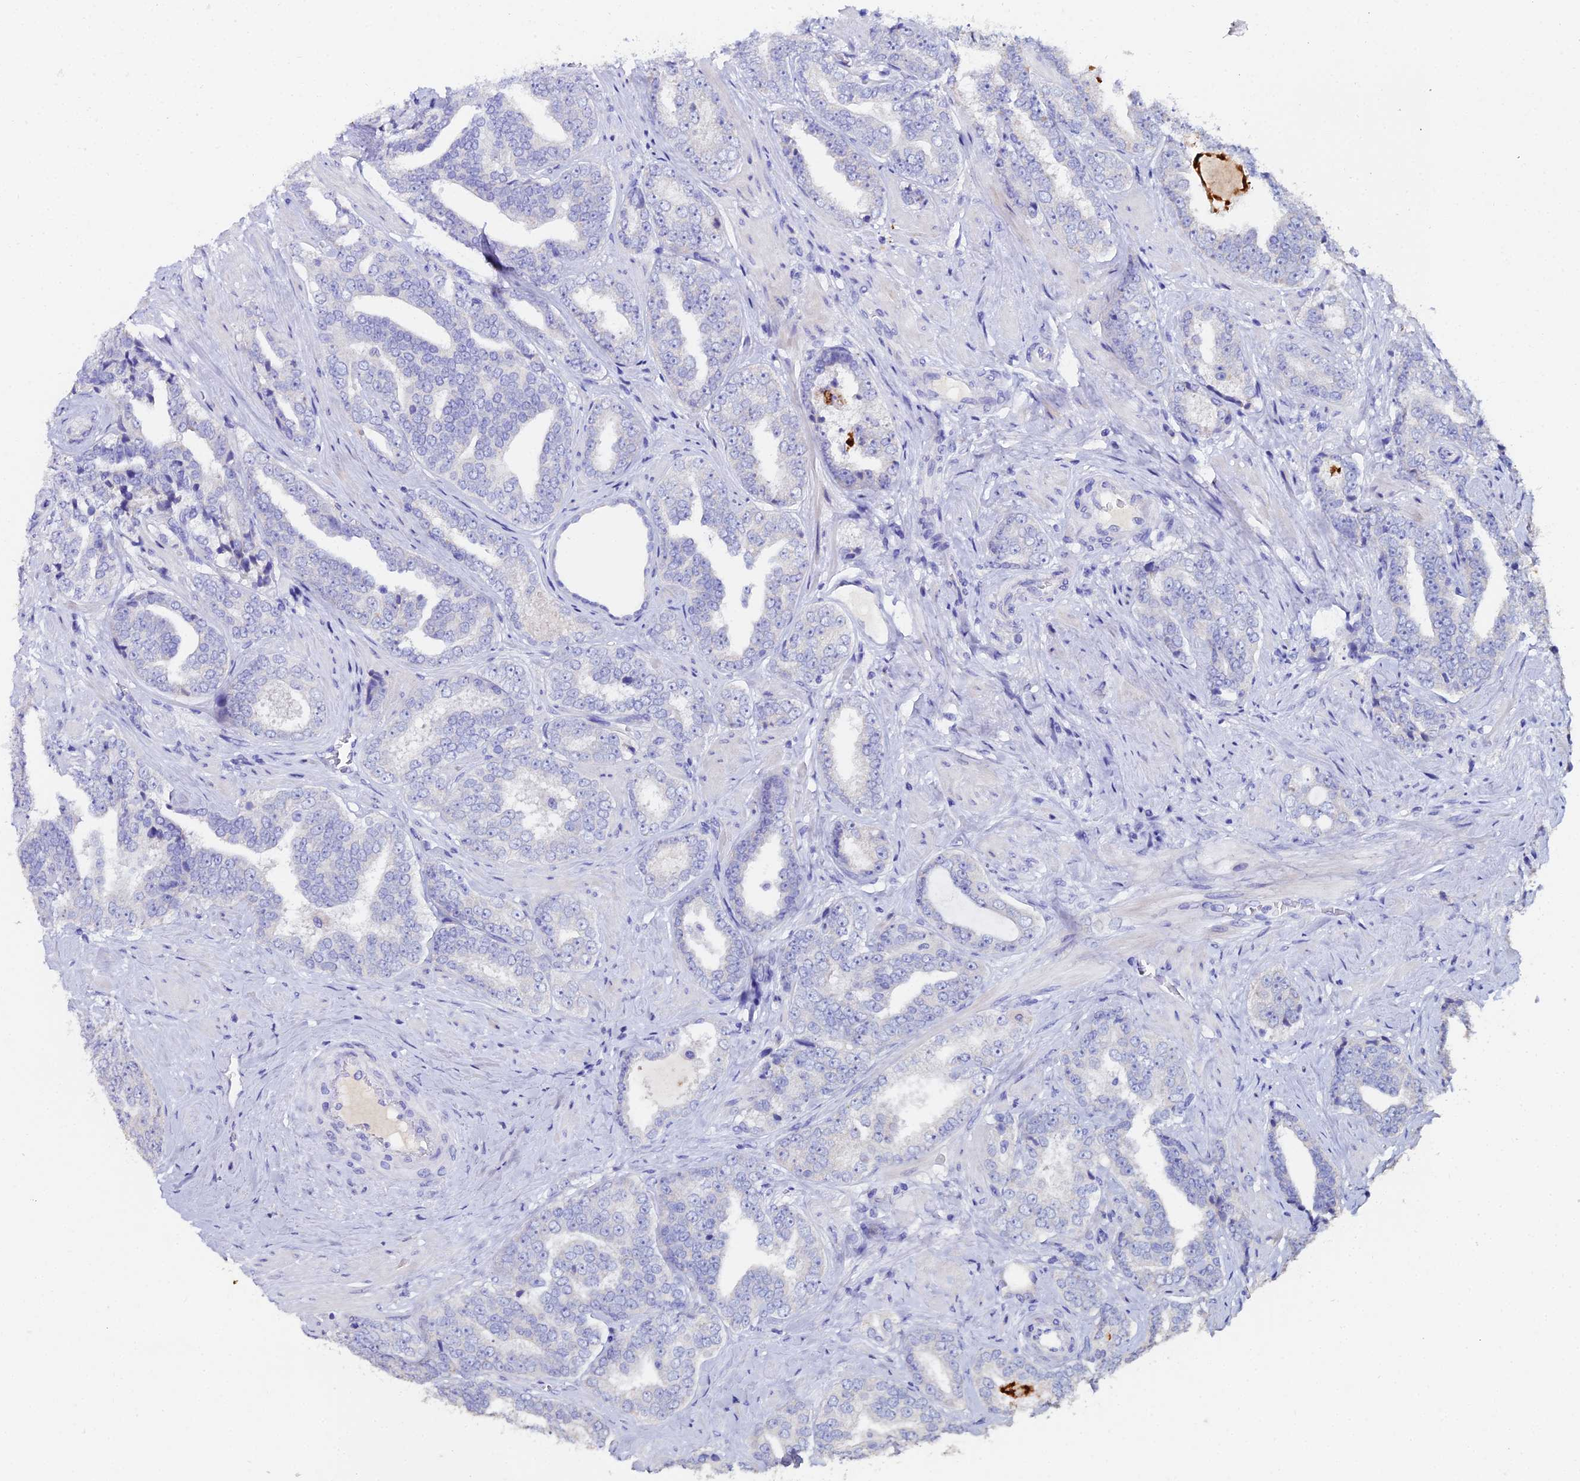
{"staining": {"intensity": "negative", "quantity": "none", "location": "none"}, "tissue": "prostate cancer", "cell_type": "Tumor cells", "image_type": "cancer", "snomed": [{"axis": "morphology", "description": "Adenocarcinoma, High grade"}, {"axis": "topography", "description": "Prostate"}], "caption": "DAB (3,3'-diaminobenzidine) immunohistochemical staining of high-grade adenocarcinoma (prostate) demonstrates no significant positivity in tumor cells.", "gene": "ESRRG", "patient": {"sex": "male", "age": 67}}